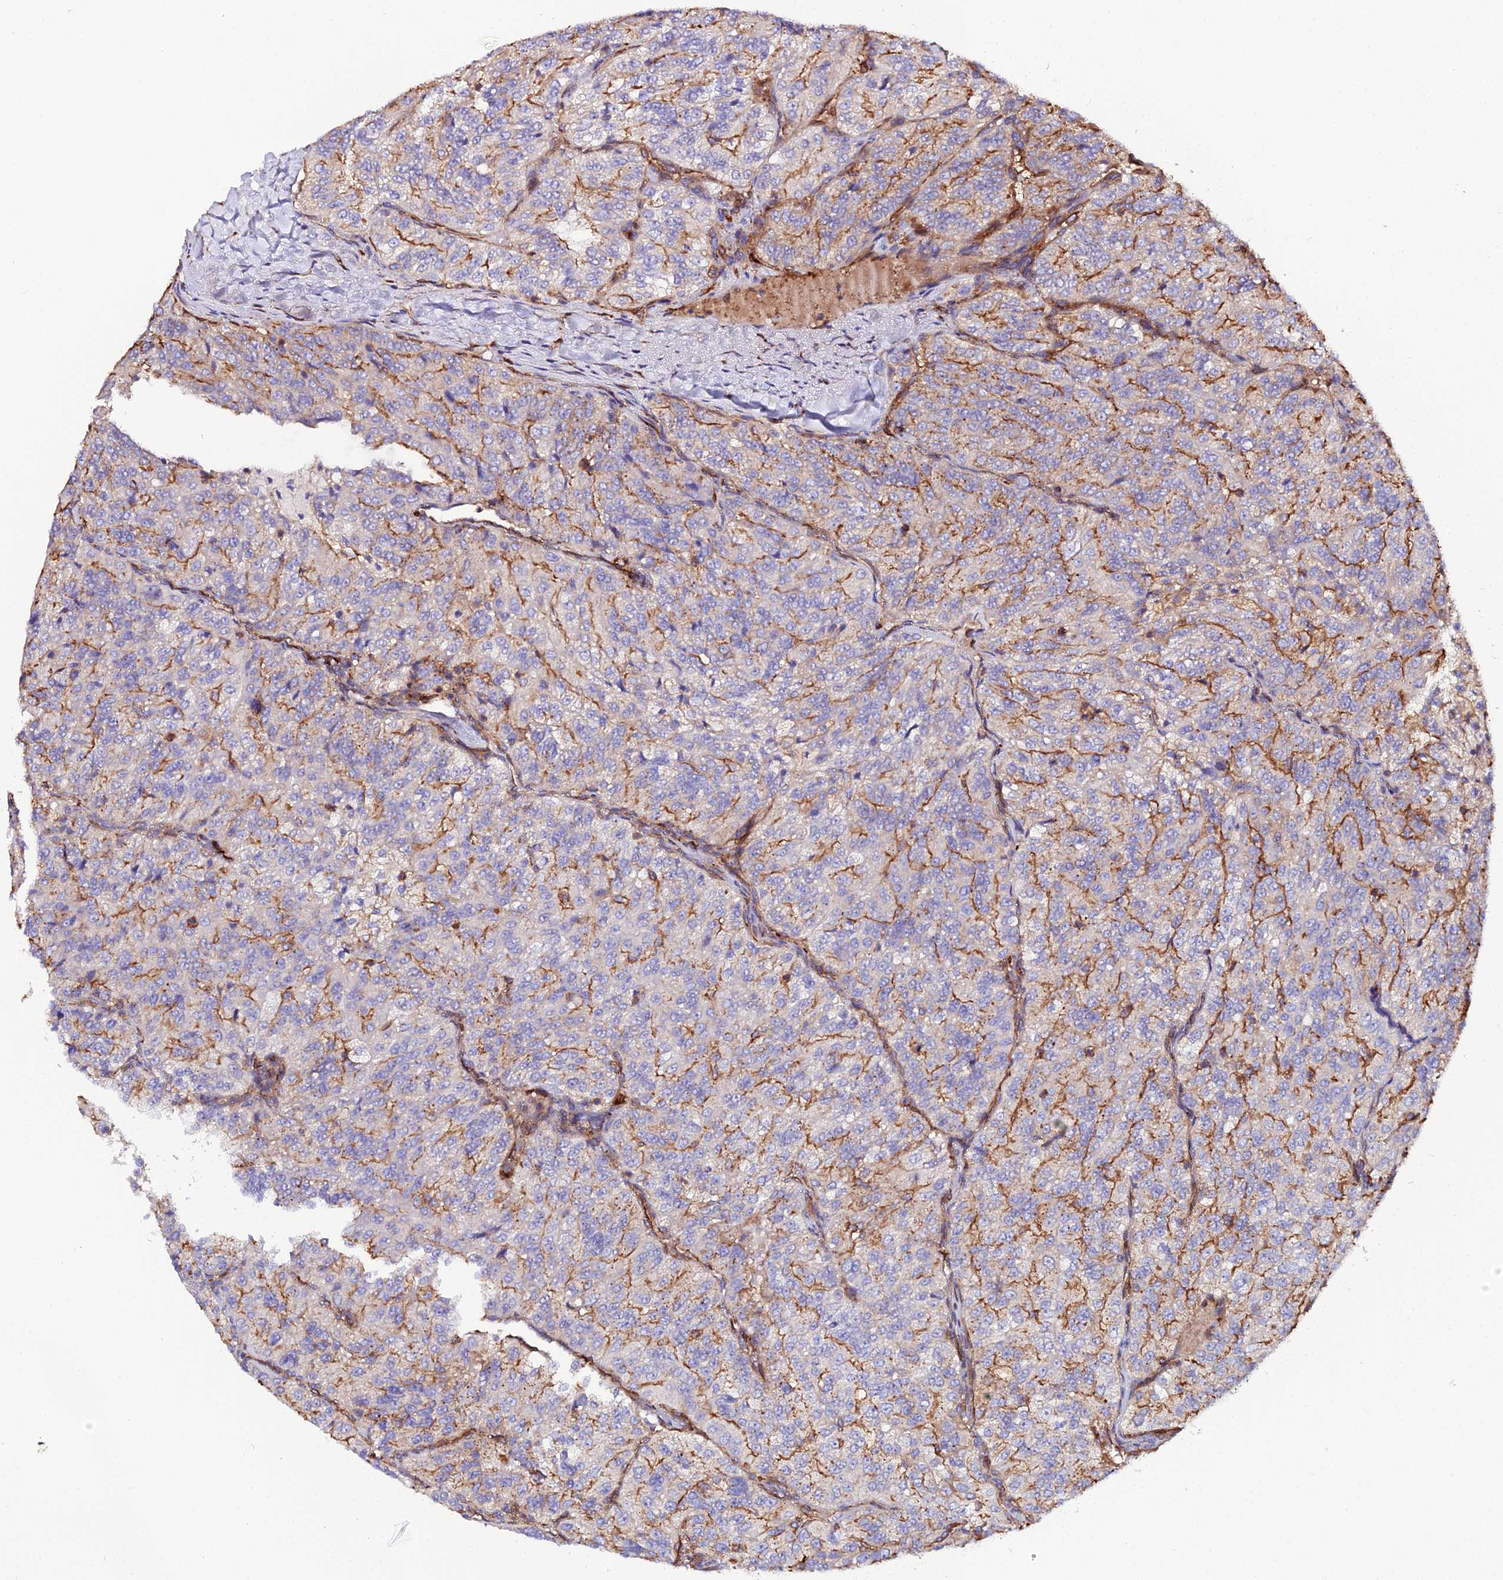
{"staining": {"intensity": "negative", "quantity": "none", "location": "none"}, "tissue": "renal cancer", "cell_type": "Tumor cells", "image_type": "cancer", "snomed": [{"axis": "morphology", "description": "Adenocarcinoma, NOS"}, {"axis": "topography", "description": "Kidney"}], "caption": "Renal cancer was stained to show a protein in brown. There is no significant positivity in tumor cells. Nuclei are stained in blue.", "gene": "TRPV2", "patient": {"sex": "female", "age": 63}}